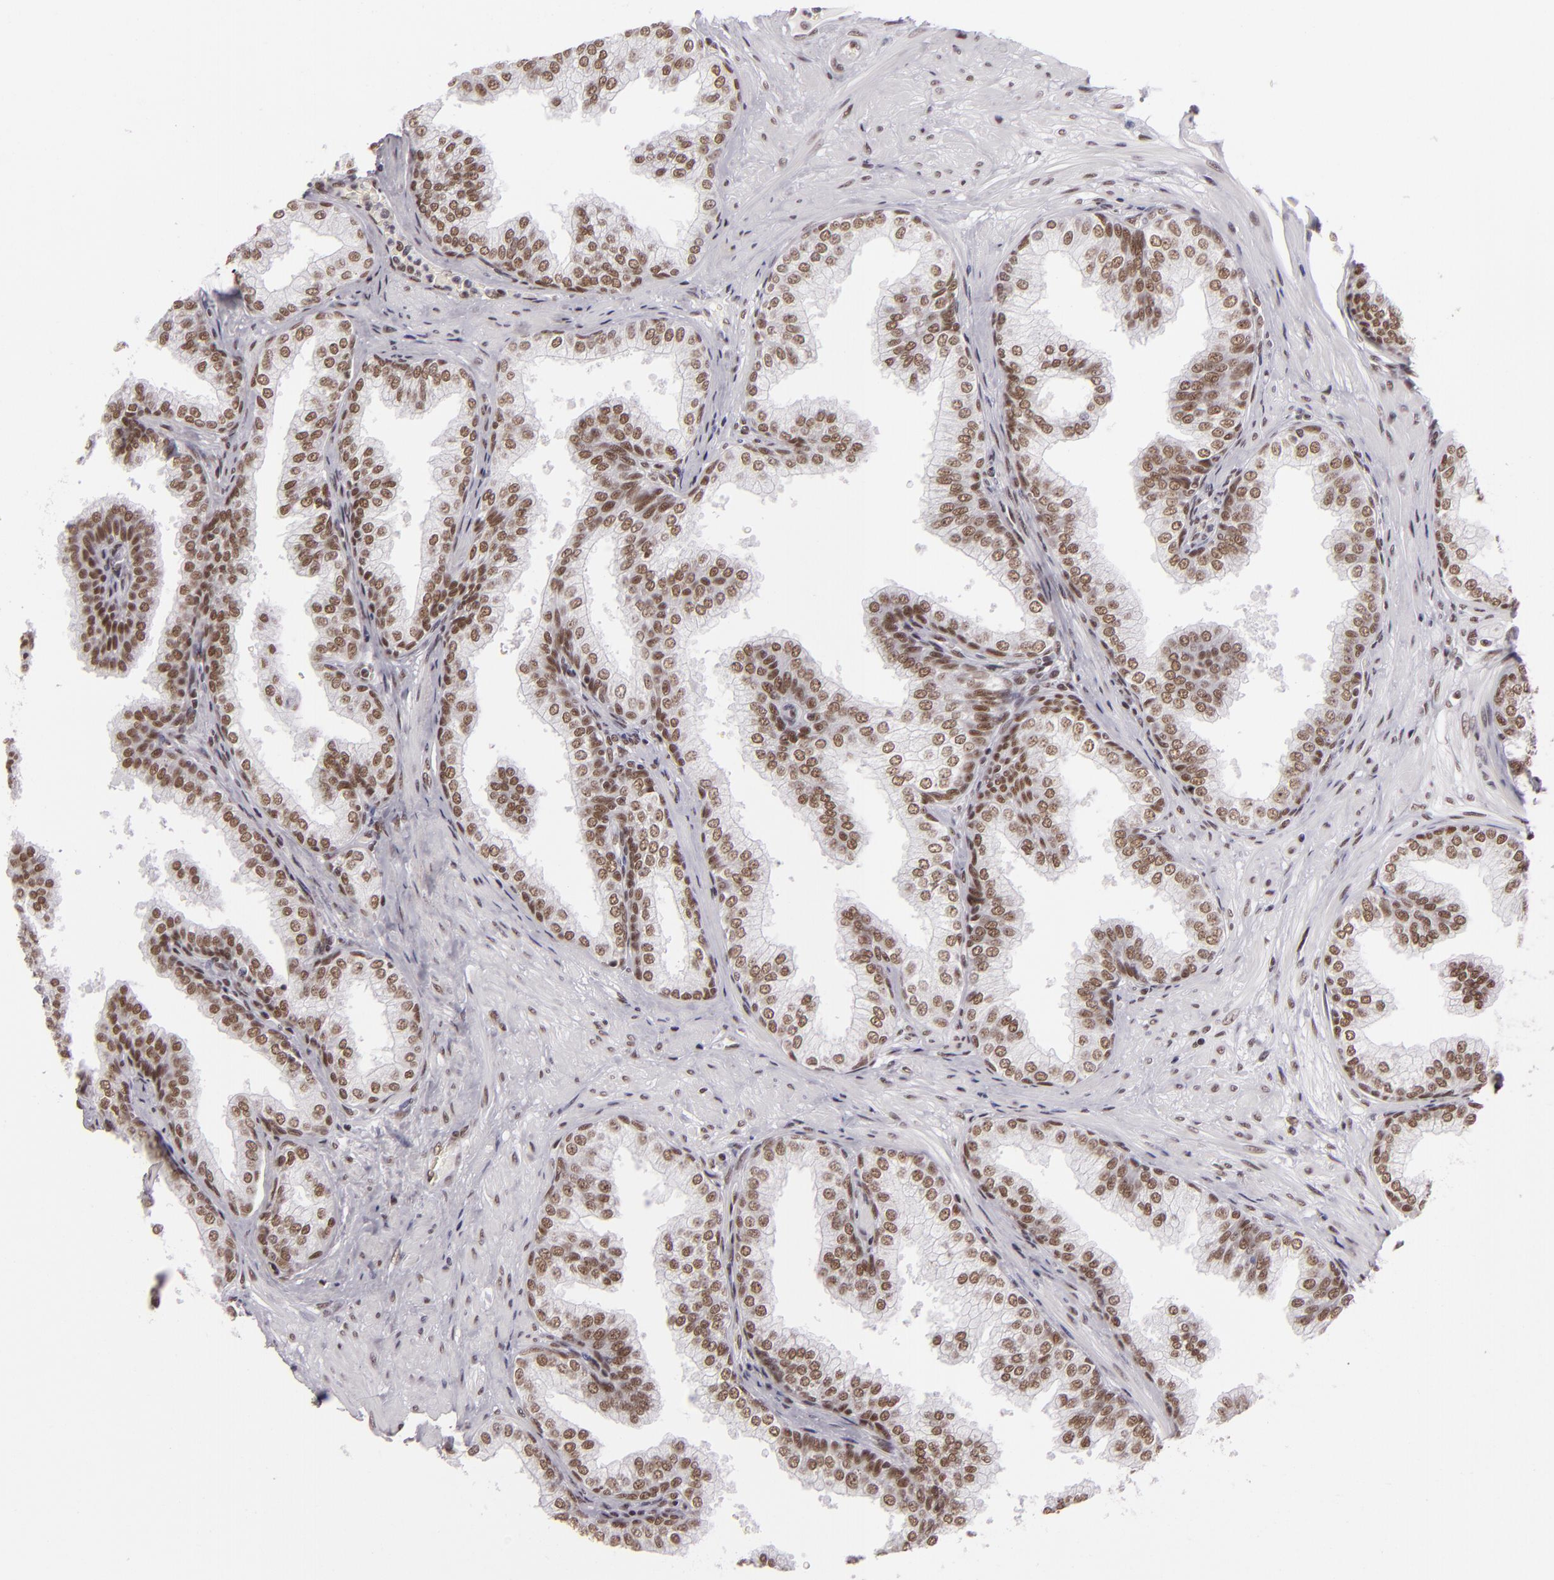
{"staining": {"intensity": "moderate", "quantity": ">75%", "location": "nuclear"}, "tissue": "prostate", "cell_type": "Glandular cells", "image_type": "normal", "snomed": [{"axis": "morphology", "description": "Normal tissue, NOS"}, {"axis": "topography", "description": "Prostate"}], "caption": "A photomicrograph showing moderate nuclear positivity in approximately >75% of glandular cells in unremarkable prostate, as visualized by brown immunohistochemical staining.", "gene": "BRD8", "patient": {"sex": "male", "age": 60}}